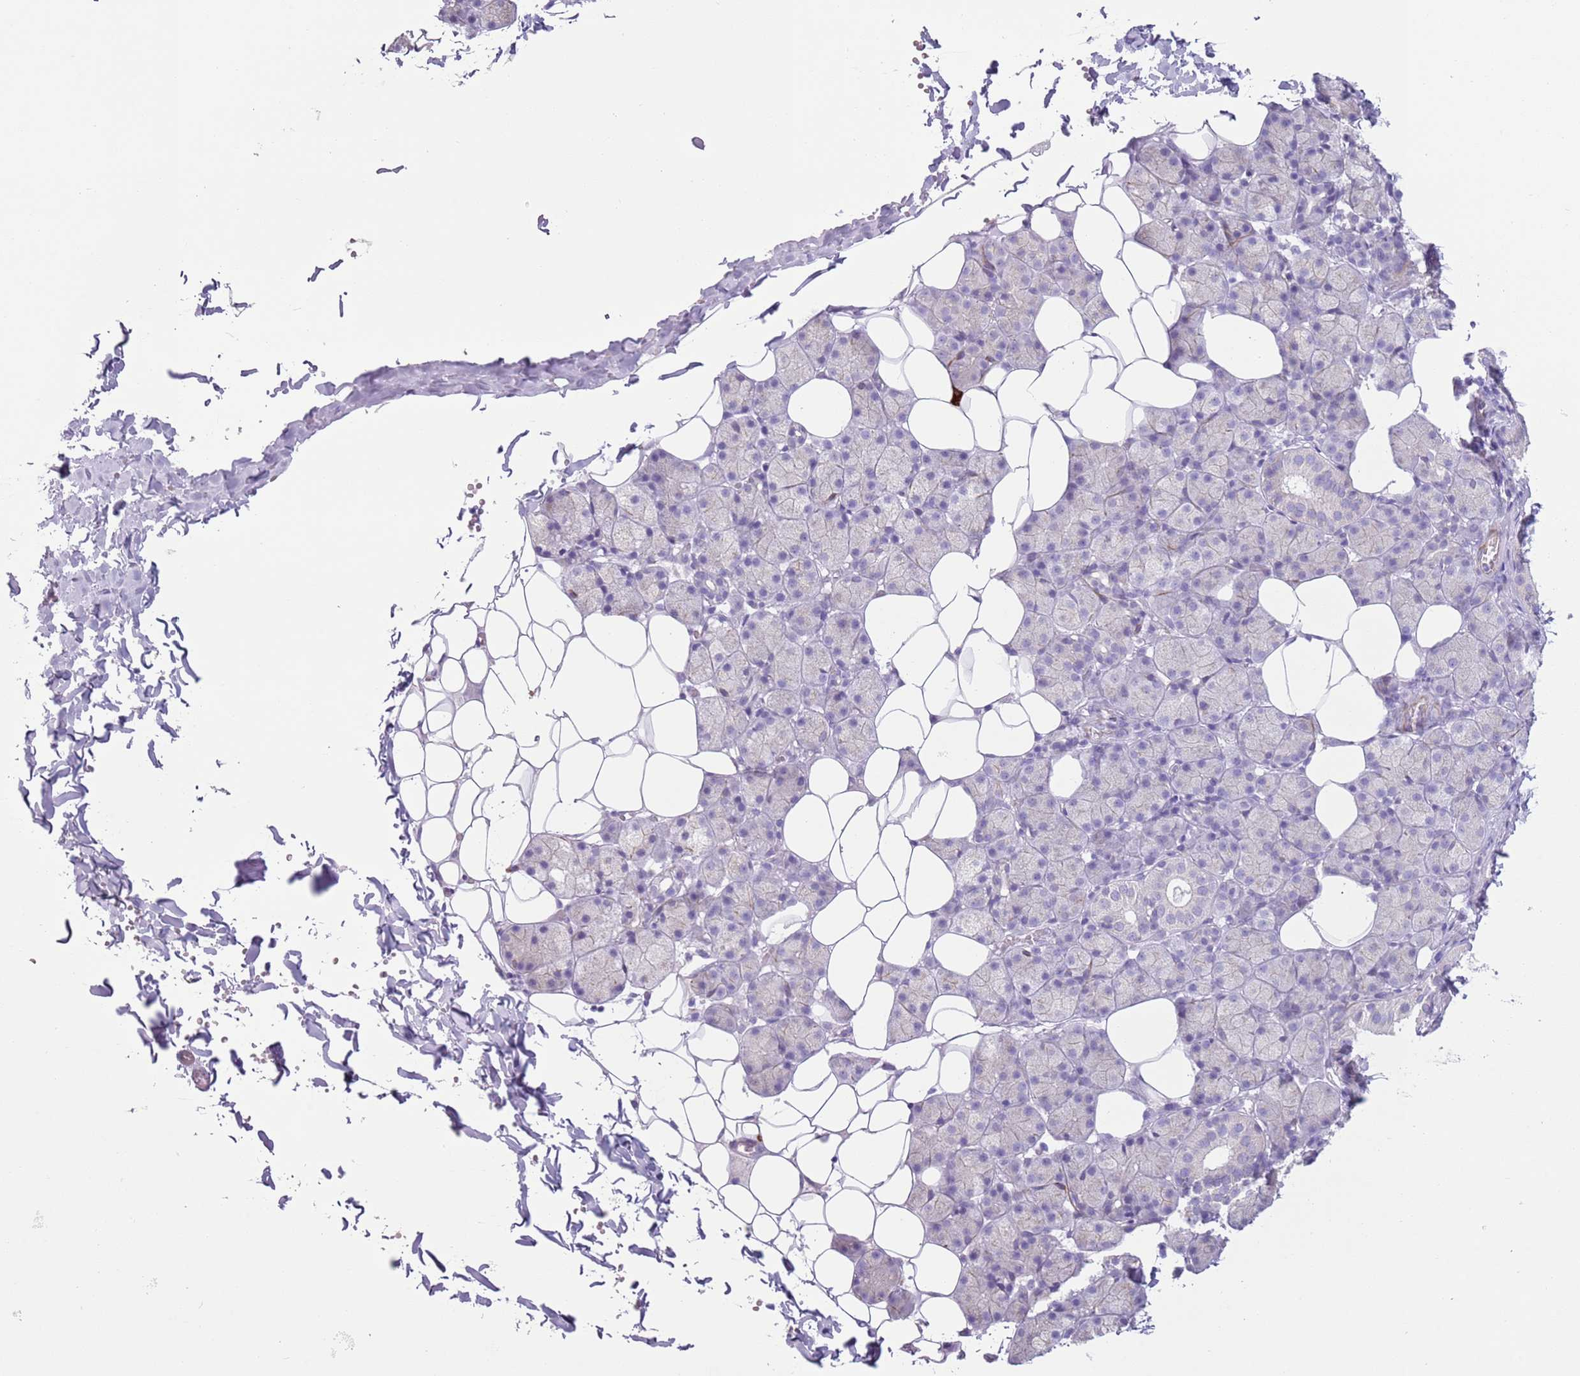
{"staining": {"intensity": "negative", "quantity": "none", "location": "none"}, "tissue": "salivary gland", "cell_type": "Glandular cells", "image_type": "normal", "snomed": [{"axis": "morphology", "description": "Normal tissue, NOS"}, {"axis": "topography", "description": "Salivary gland"}], "caption": "Glandular cells show no significant protein staining in benign salivary gland. (DAB IHC, high magnification).", "gene": "ZNF239", "patient": {"sex": "female", "age": 33}}